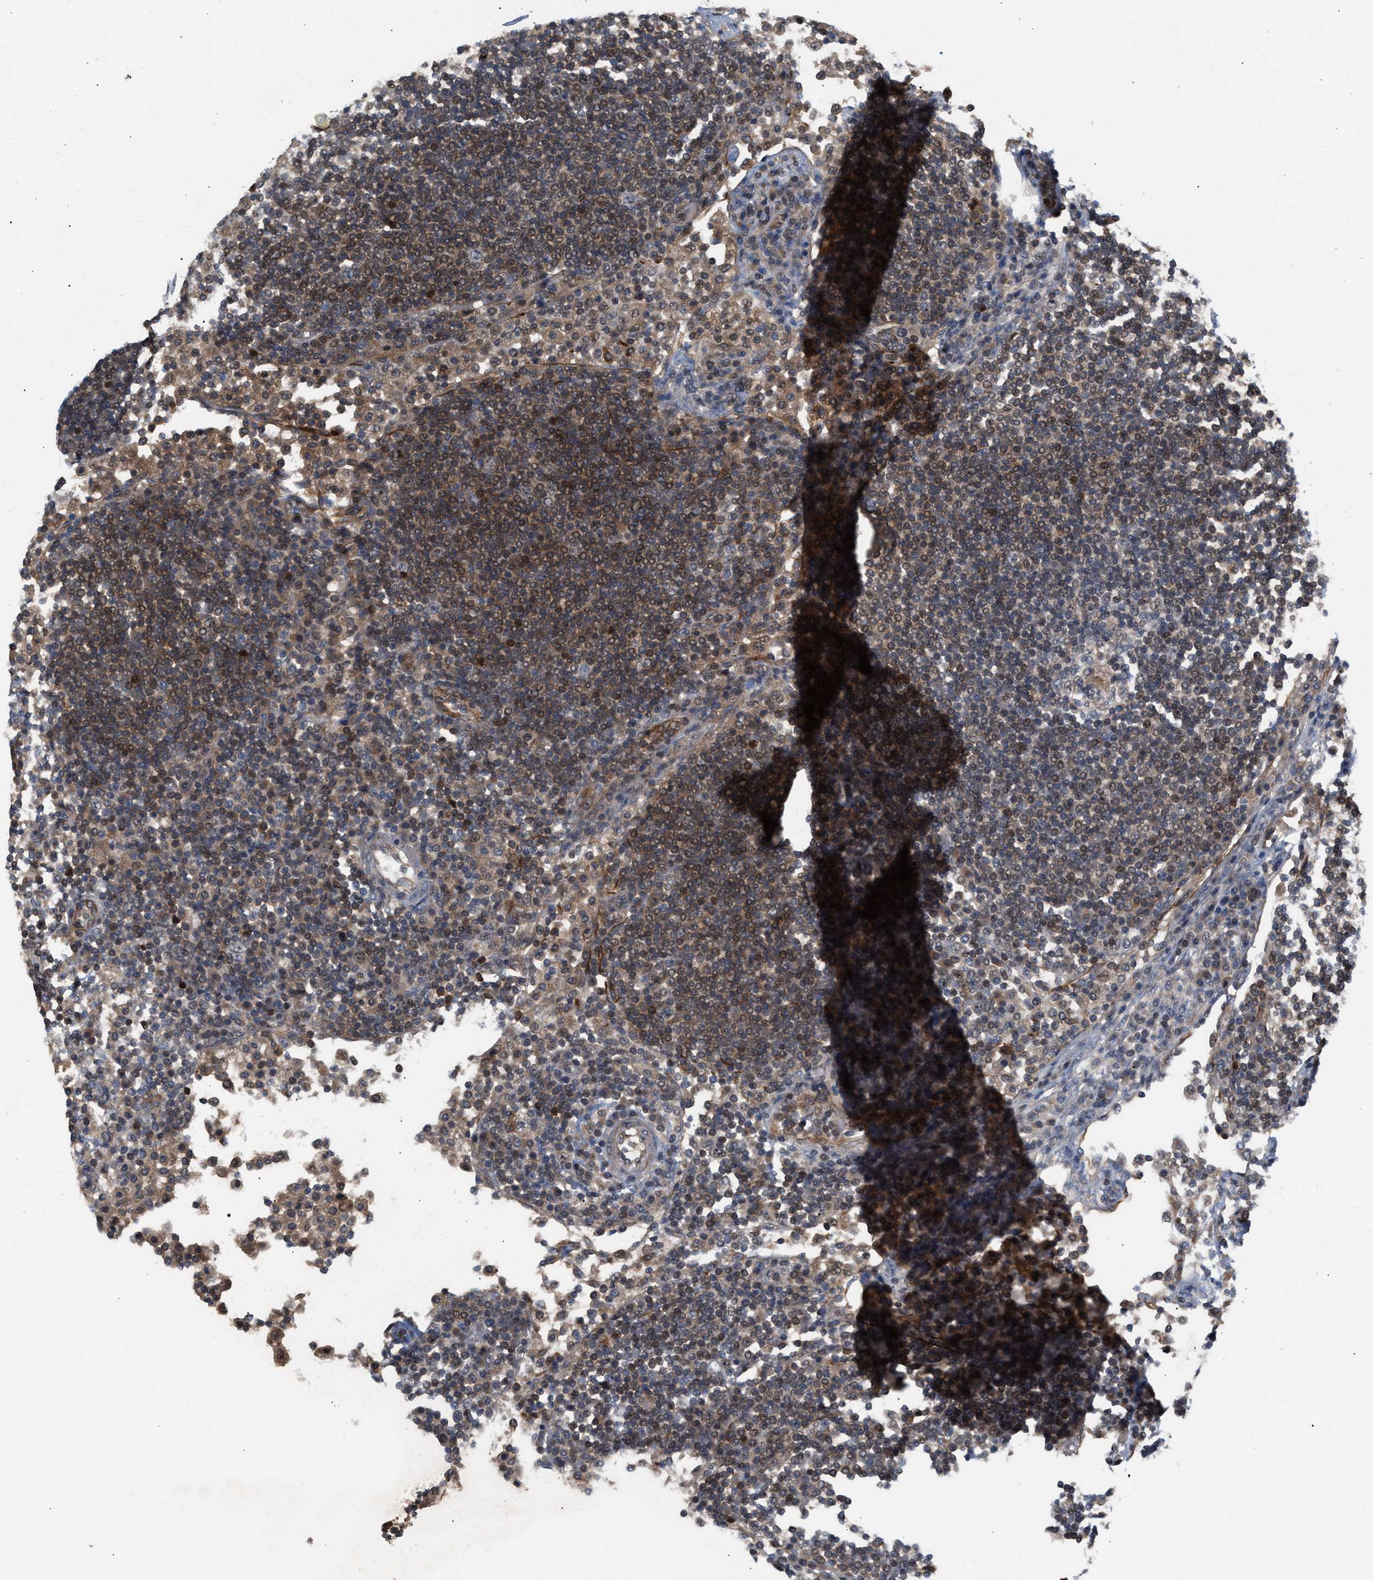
{"staining": {"intensity": "moderate", "quantity": ">75%", "location": "cytoplasmic/membranous,nuclear"}, "tissue": "lymph node", "cell_type": "Non-germinal center cells", "image_type": "normal", "snomed": [{"axis": "morphology", "description": "Normal tissue, NOS"}, {"axis": "topography", "description": "Lymph node"}], "caption": "This photomicrograph displays IHC staining of unremarkable lymph node, with medium moderate cytoplasmic/membranous,nuclear positivity in approximately >75% of non-germinal center cells.", "gene": "GLOD4", "patient": {"sex": "female", "age": 53}}